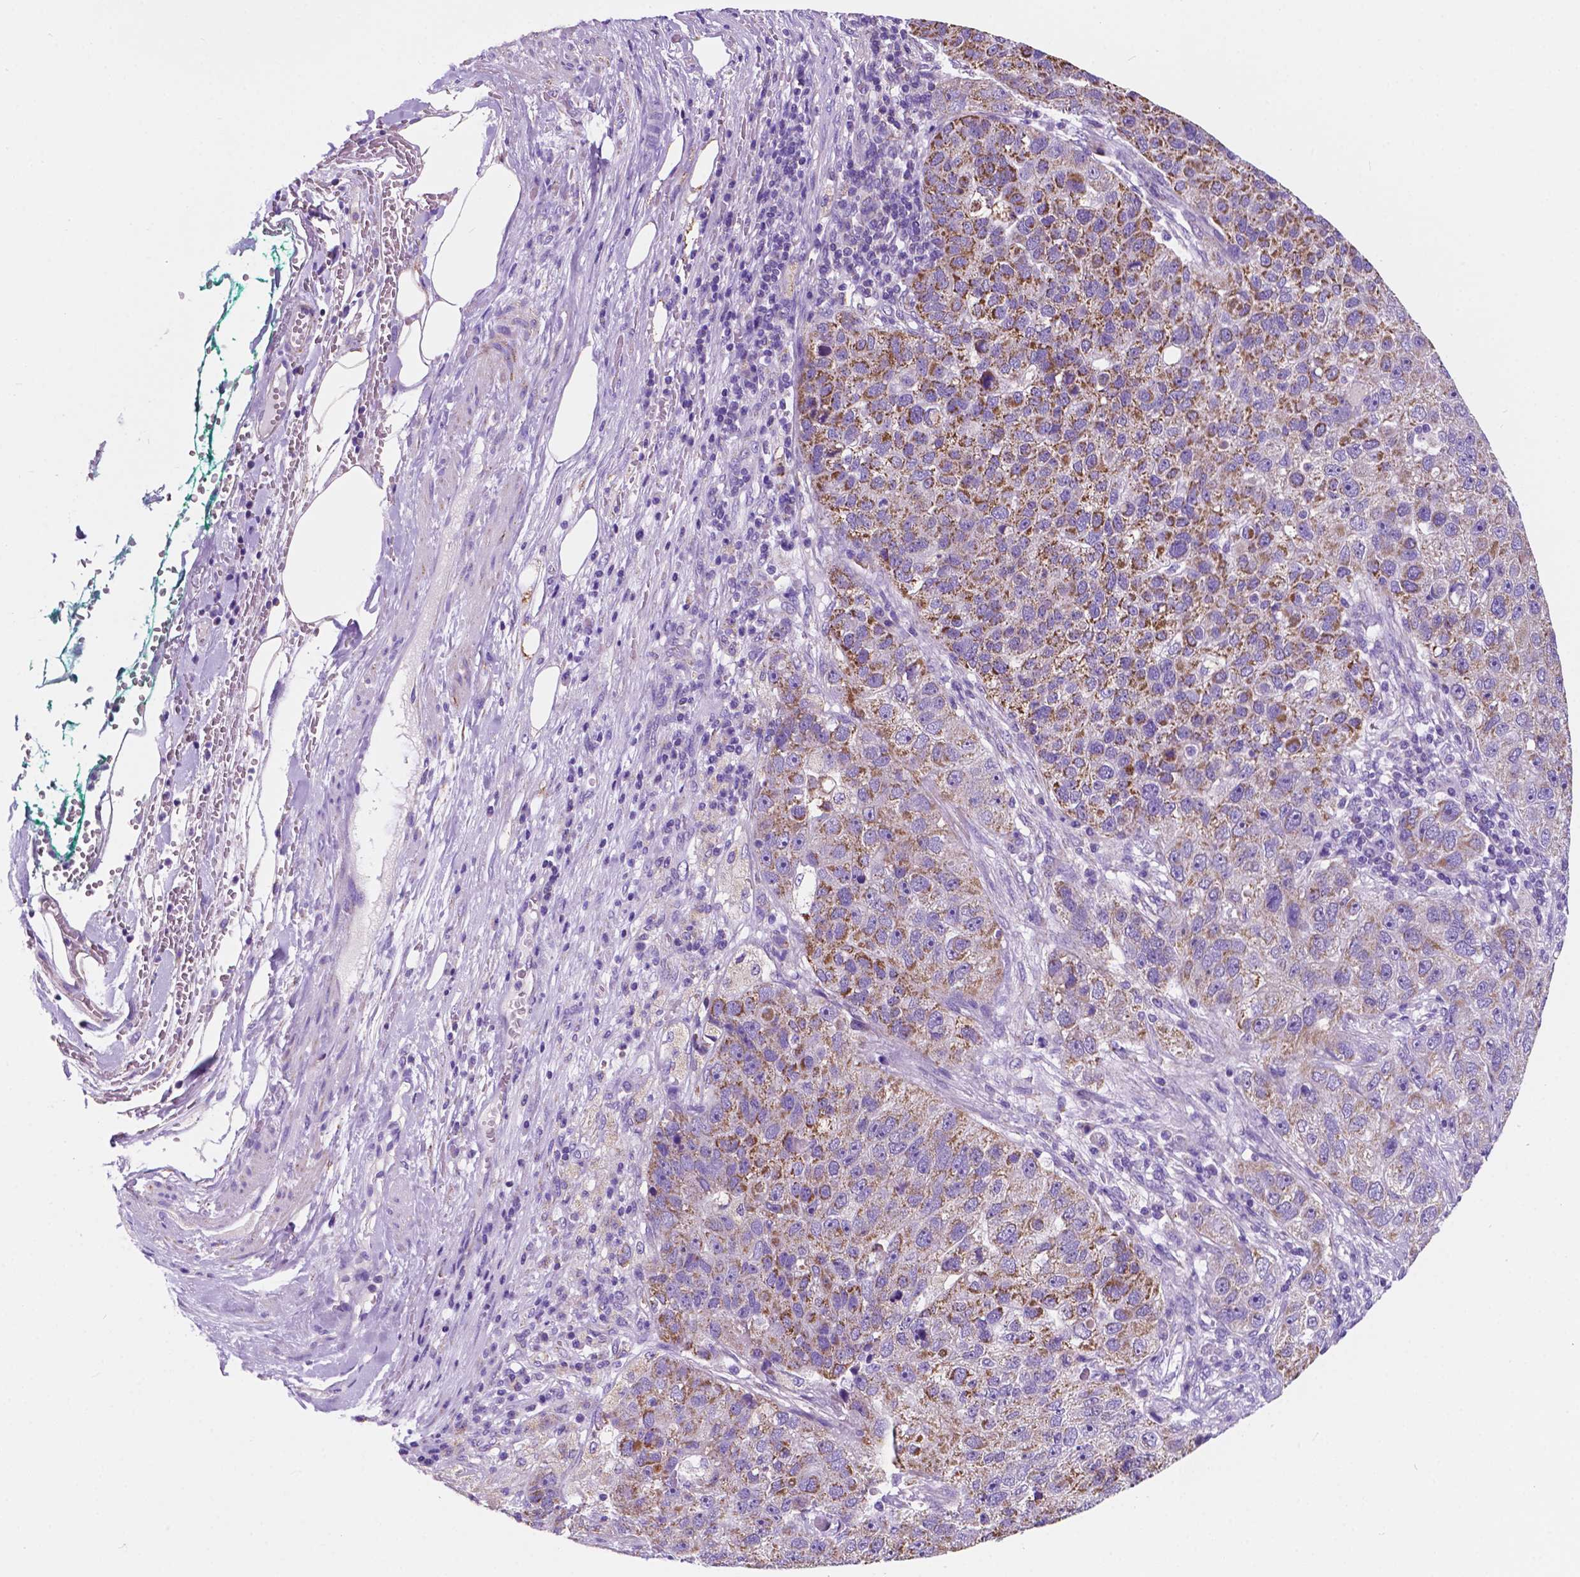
{"staining": {"intensity": "moderate", "quantity": "25%-75%", "location": "cytoplasmic/membranous"}, "tissue": "pancreatic cancer", "cell_type": "Tumor cells", "image_type": "cancer", "snomed": [{"axis": "morphology", "description": "Adenocarcinoma, NOS"}, {"axis": "topography", "description": "Pancreas"}], "caption": "This micrograph exhibits immunohistochemistry staining of pancreatic cancer, with medium moderate cytoplasmic/membranous expression in about 25%-75% of tumor cells.", "gene": "TRPV5", "patient": {"sex": "female", "age": 61}}